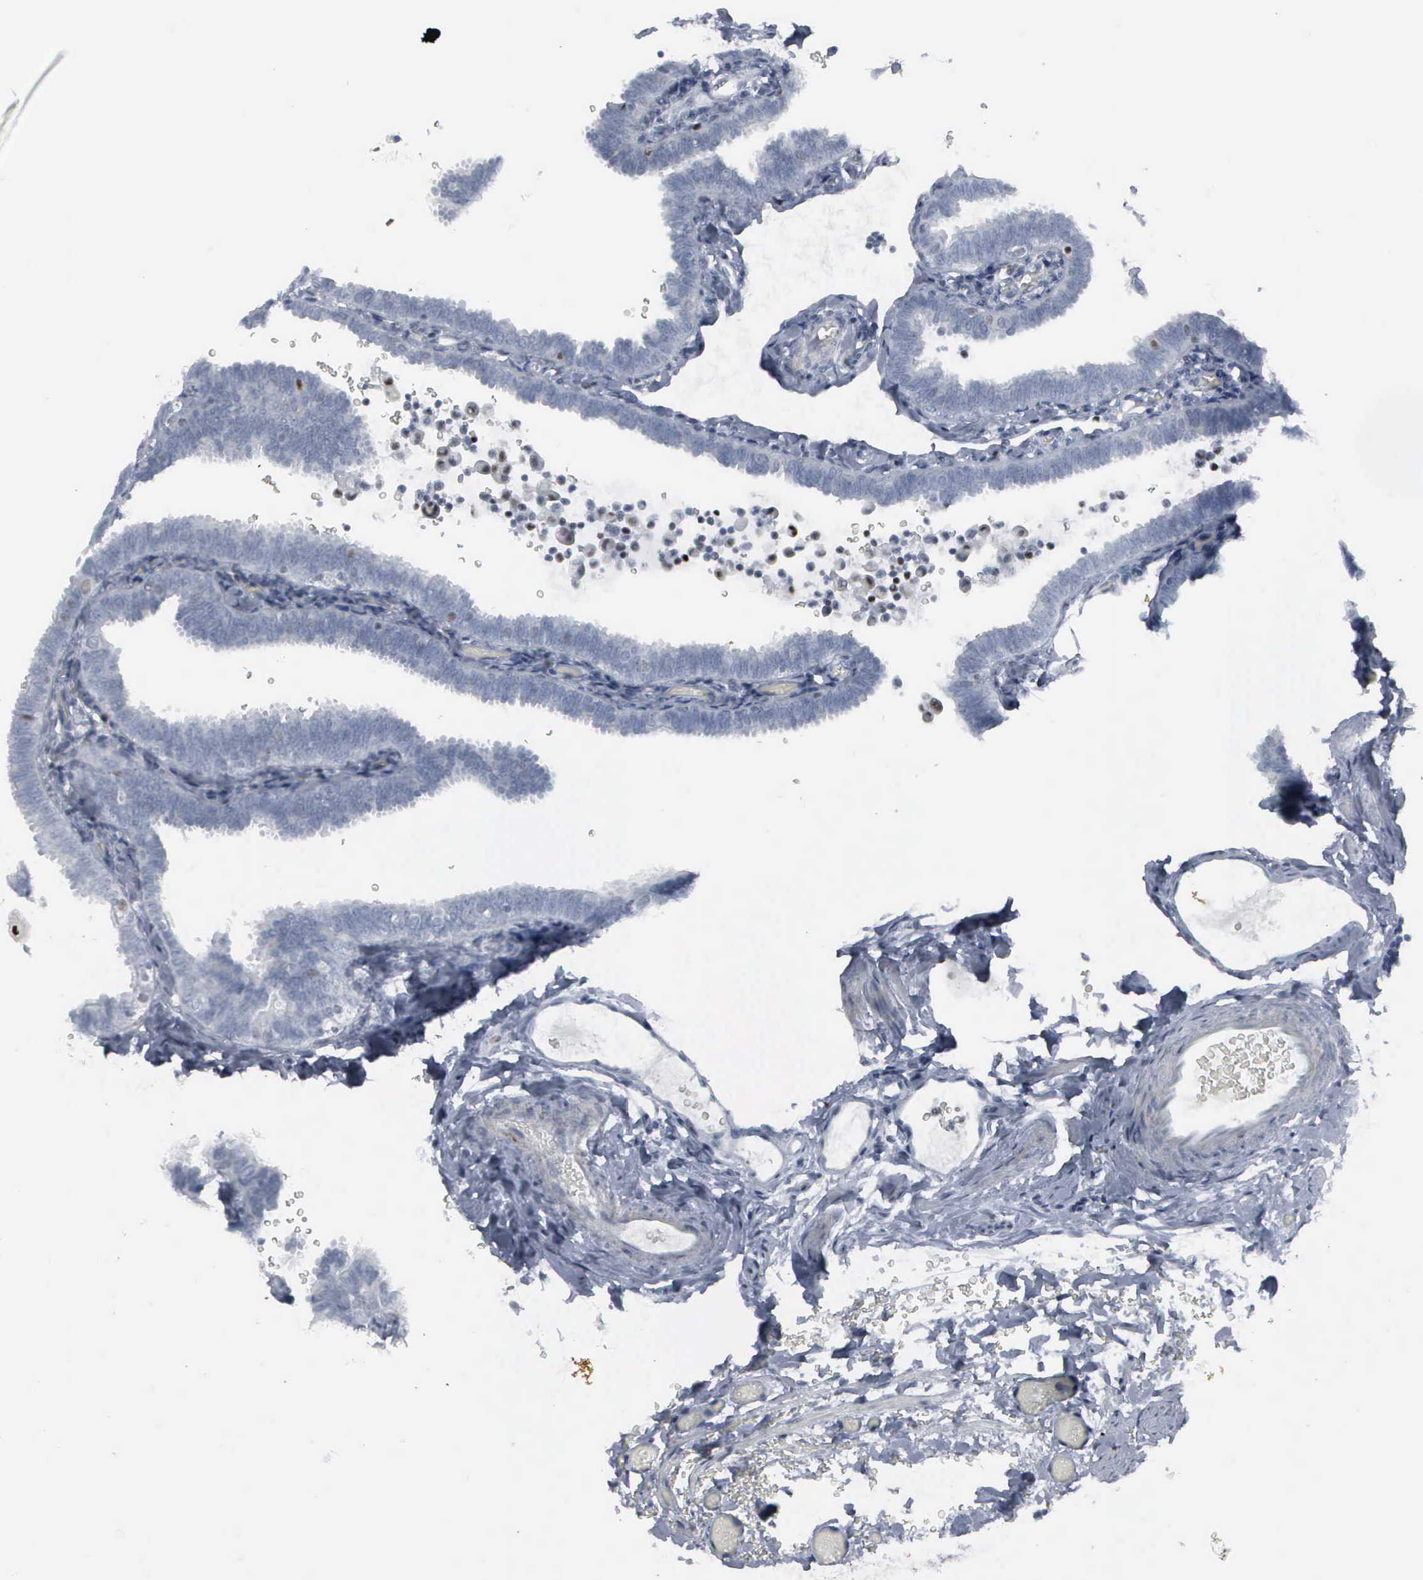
{"staining": {"intensity": "negative", "quantity": "none", "location": "none"}, "tissue": "fallopian tube", "cell_type": "Glandular cells", "image_type": "normal", "snomed": [{"axis": "morphology", "description": "Normal tissue, NOS"}, {"axis": "topography", "description": "Fallopian tube"}], "caption": "The immunohistochemistry (IHC) histopathology image has no significant positivity in glandular cells of fallopian tube.", "gene": "CCND3", "patient": {"sex": "female", "age": 51}}